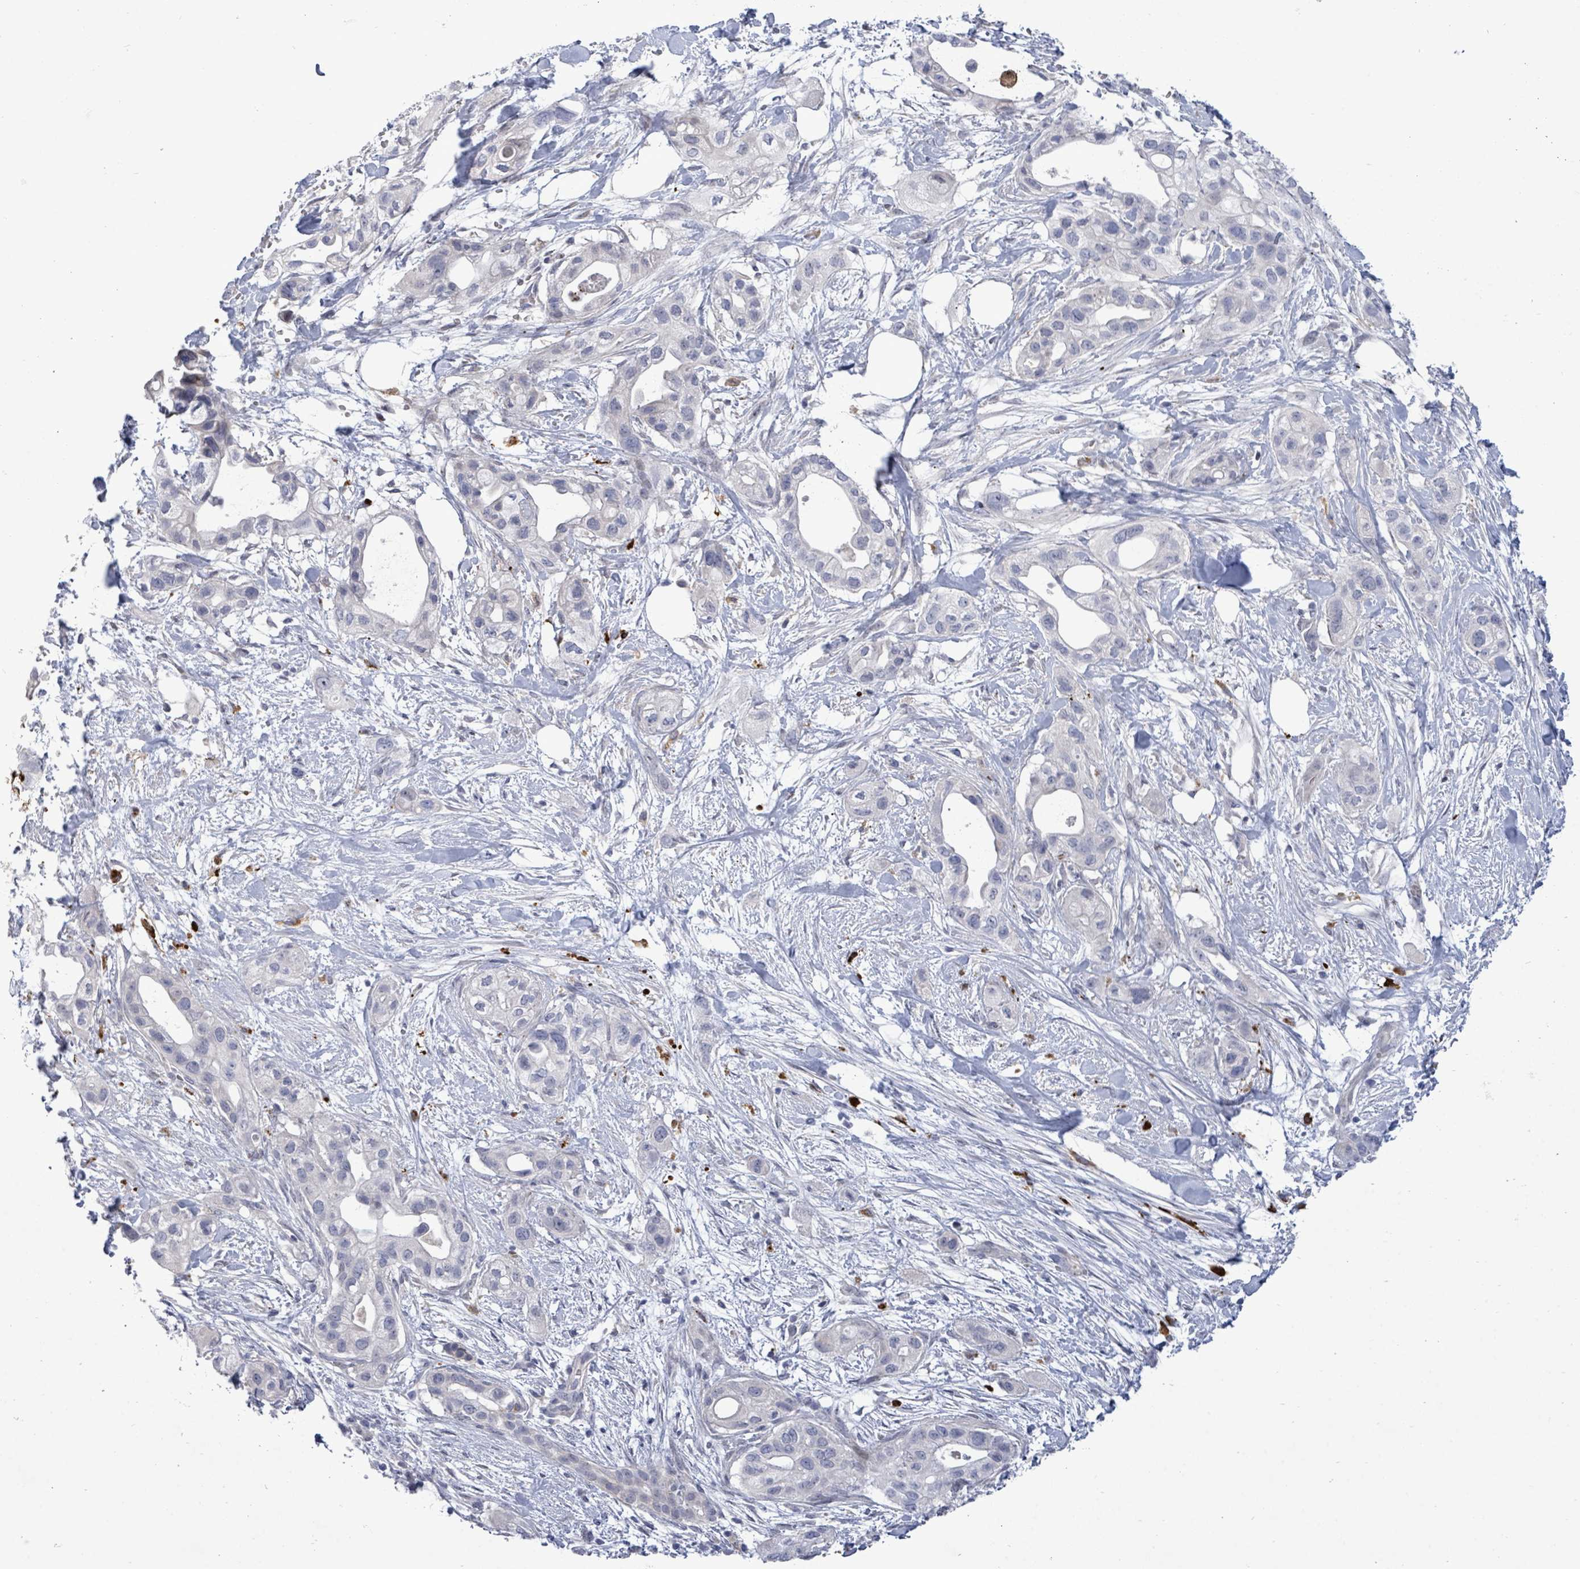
{"staining": {"intensity": "negative", "quantity": "none", "location": "none"}, "tissue": "pancreatic cancer", "cell_type": "Tumor cells", "image_type": "cancer", "snomed": [{"axis": "morphology", "description": "Adenocarcinoma, NOS"}, {"axis": "topography", "description": "Pancreas"}], "caption": "The immunohistochemistry (IHC) image has no significant staining in tumor cells of adenocarcinoma (pancreatic) tissue.", "gene": "CT45A5", "patient": {"sex": "male", "age": 44}}